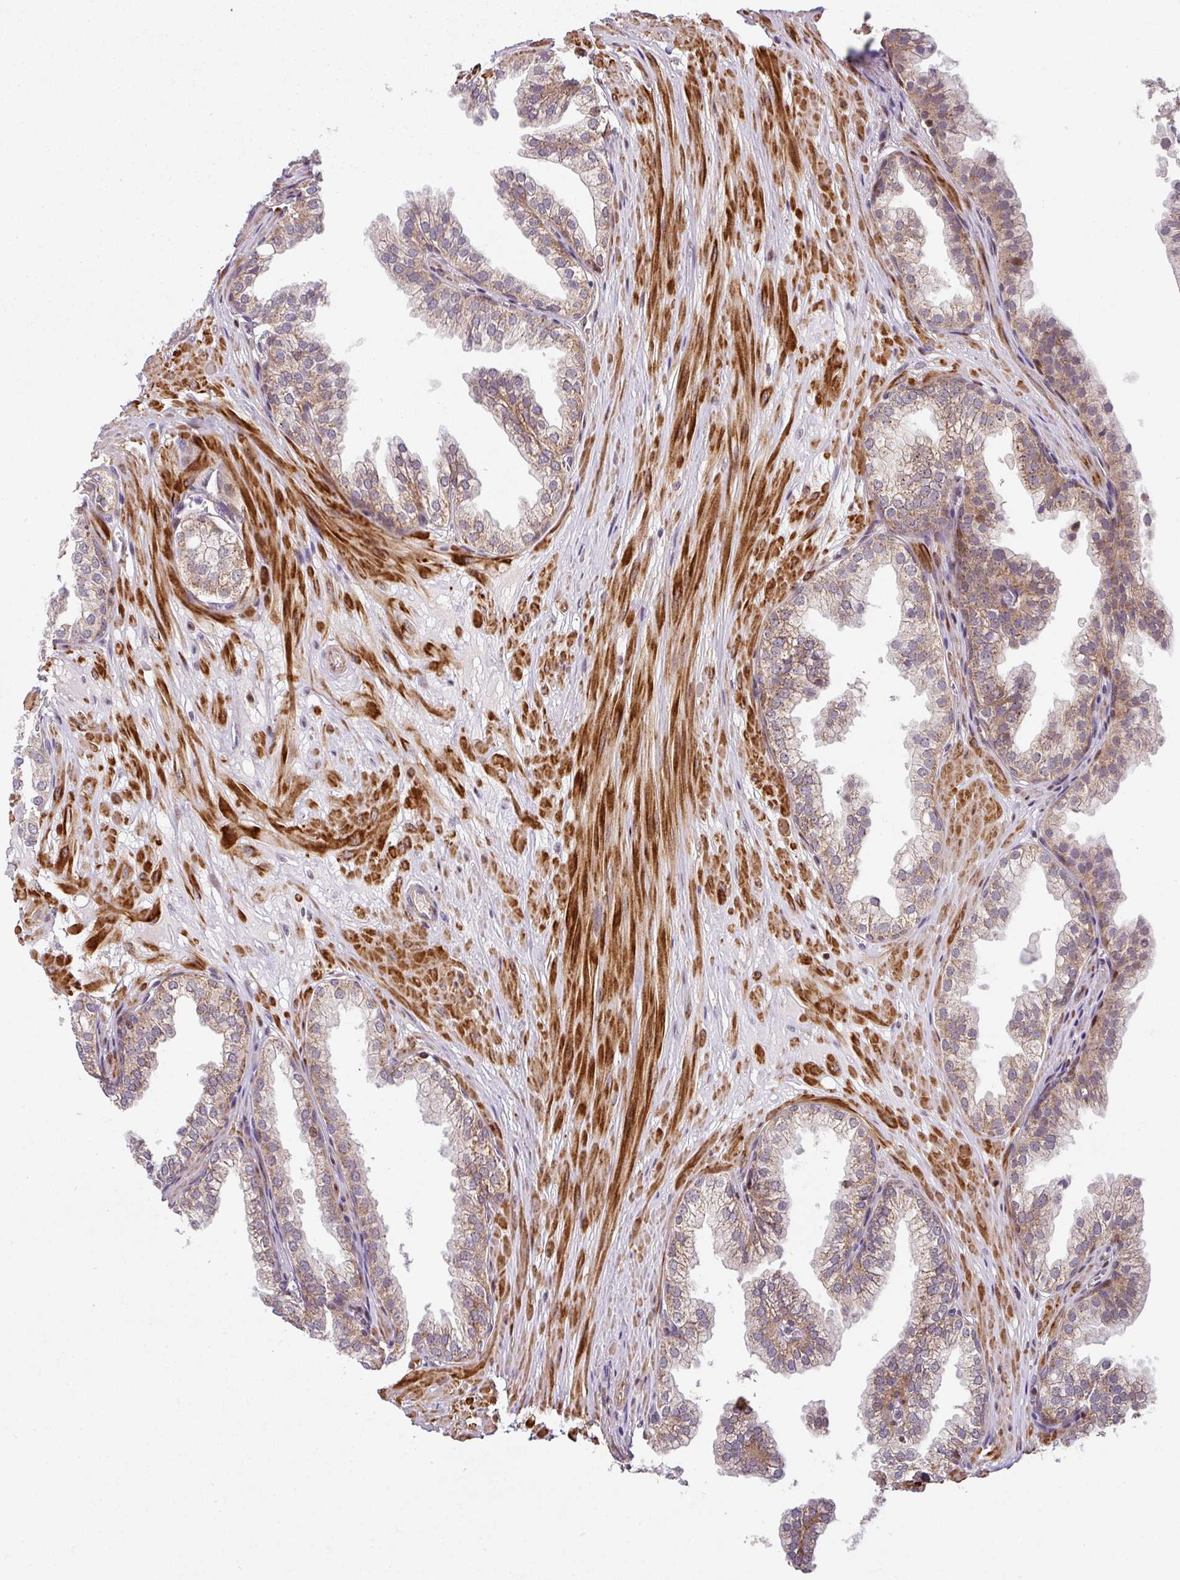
{"staining": {"intensity": "weak", "quantity": ">75%", "location": "cytoplasmic/membranous"}, "tissue": "prostate", "cell_type": "Glandular cells", "image_type": "normal", "snomed": [{"axis": "morphology", "description": "Normal tissue, NOS"}, {"axis": "topography", "description": "Prostate"}, {"axis": "topography", "description": "Peripheral nerve tissue"}], "caption": "Brown immunohistochemical staining in benign prostate displays weak cytoplasmic/membranous expression in about >75% of glandular cells. The protein of interest is stained brown, and the nuclei are stained in blue (DAB IHC with brightfield microscopy, high magnification).", "gene": "ENSG00000269547", "patient": {"sex": "male", "age": 55}}